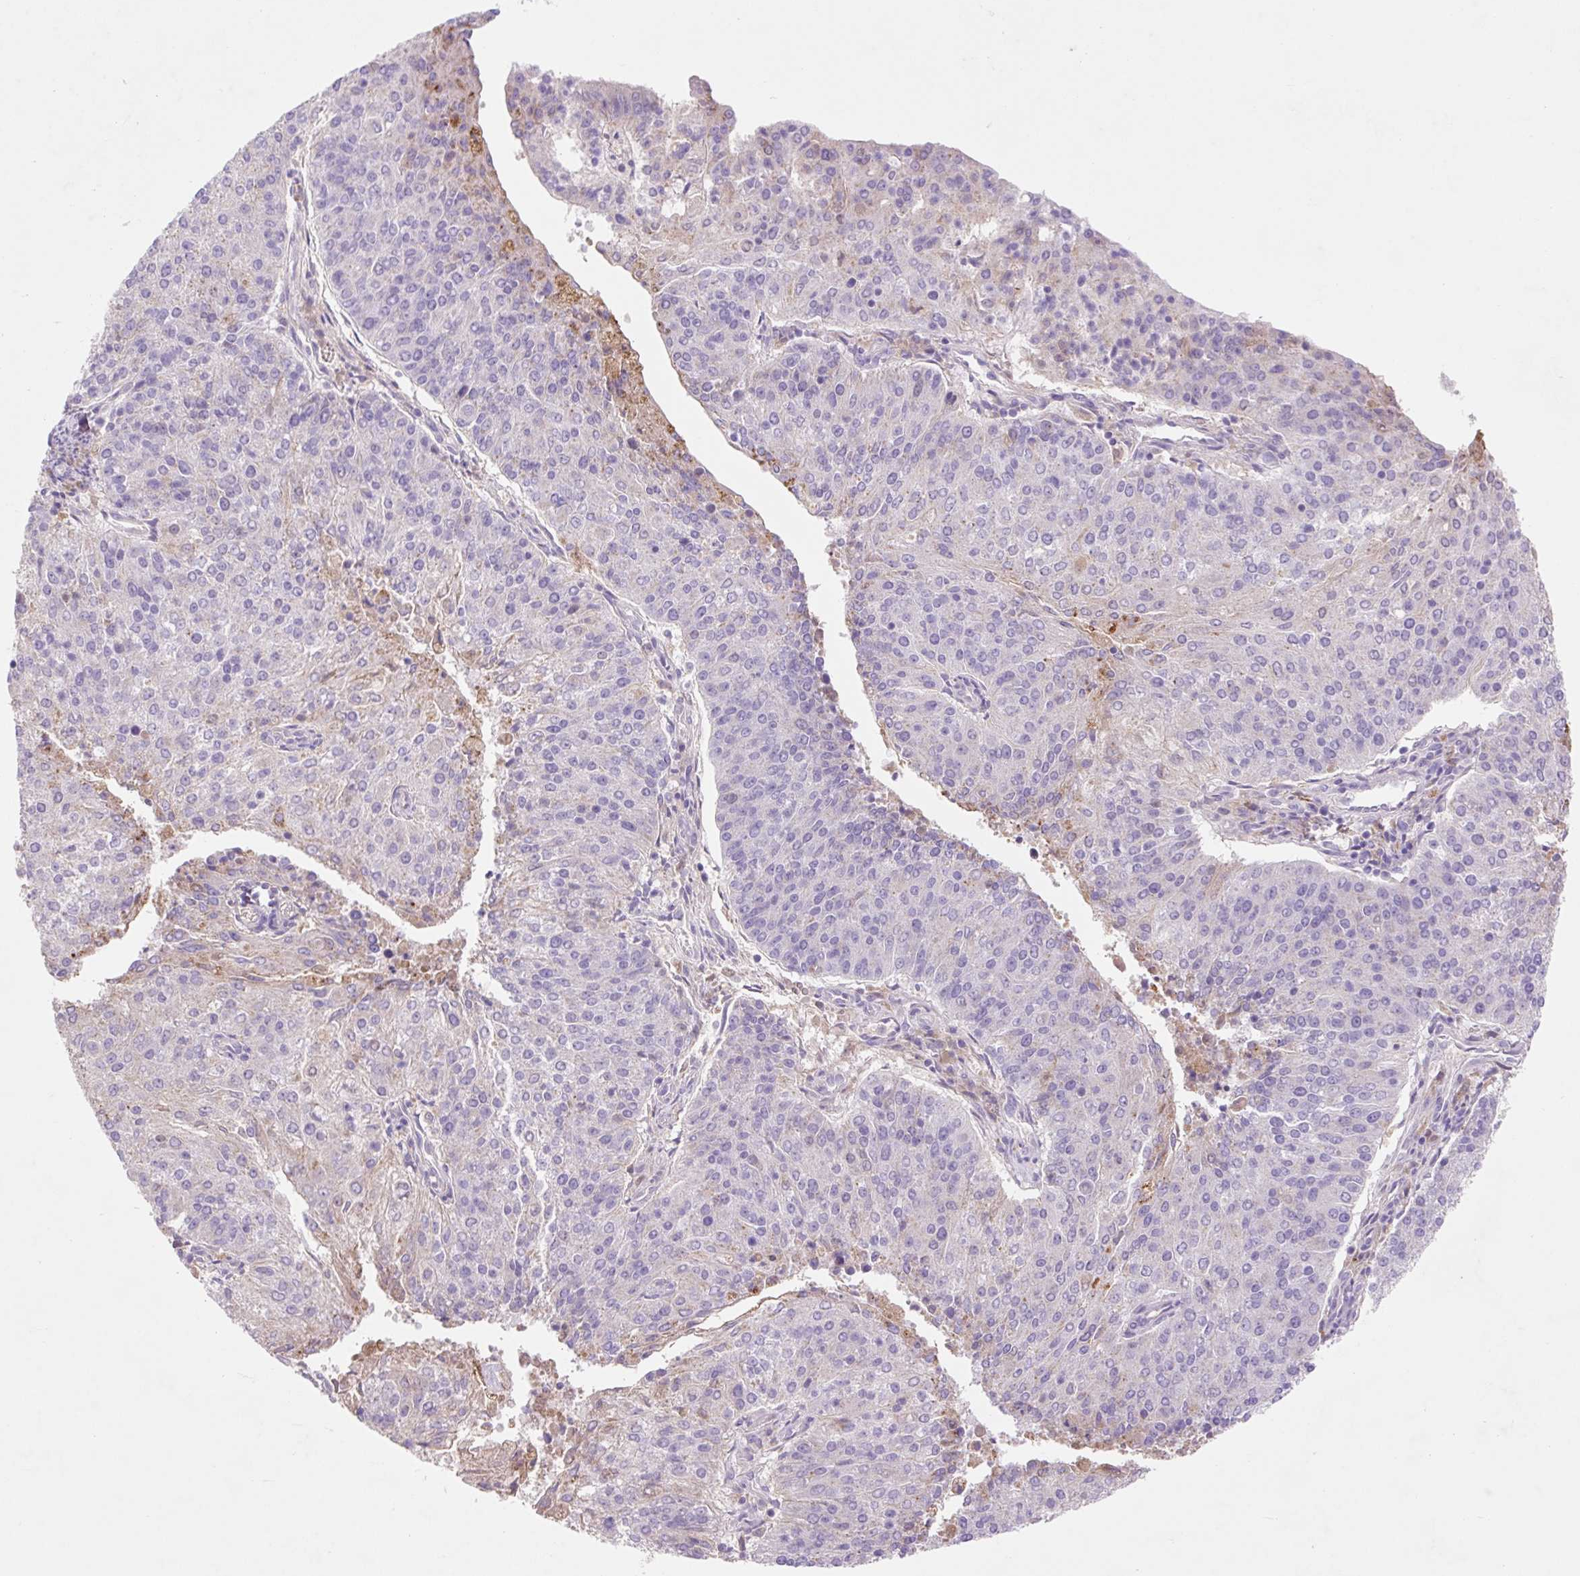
{"staining": {"intensity": "moderate", "quantity": "<25%", "location": "cytoplasmic/membranous"}, "tissue": "endometrial cancer", "cell_type": "Tumor cells", "image_type": "cancer", "snomed": [{"axis": "morphology", "description": "Adenocarcinoma, NOS"}, {"axis": "topography", "description": "Endometrium"}], "caption": "Immunohistochemical staining of adenocarcinoma (endometrial) exhibits low levels of moderate cytoplasmic/membranous positivity in about <25% of tumor cells. The staining was performed using DAB (3,3'-diaminobenzidine) to visualize the protein expression in brown, while the nuclei were stained in blue with hematoxylin (Magnification: 20x).", "gene": "HEXA", "patient": {"sex": "female", "age": 82}}